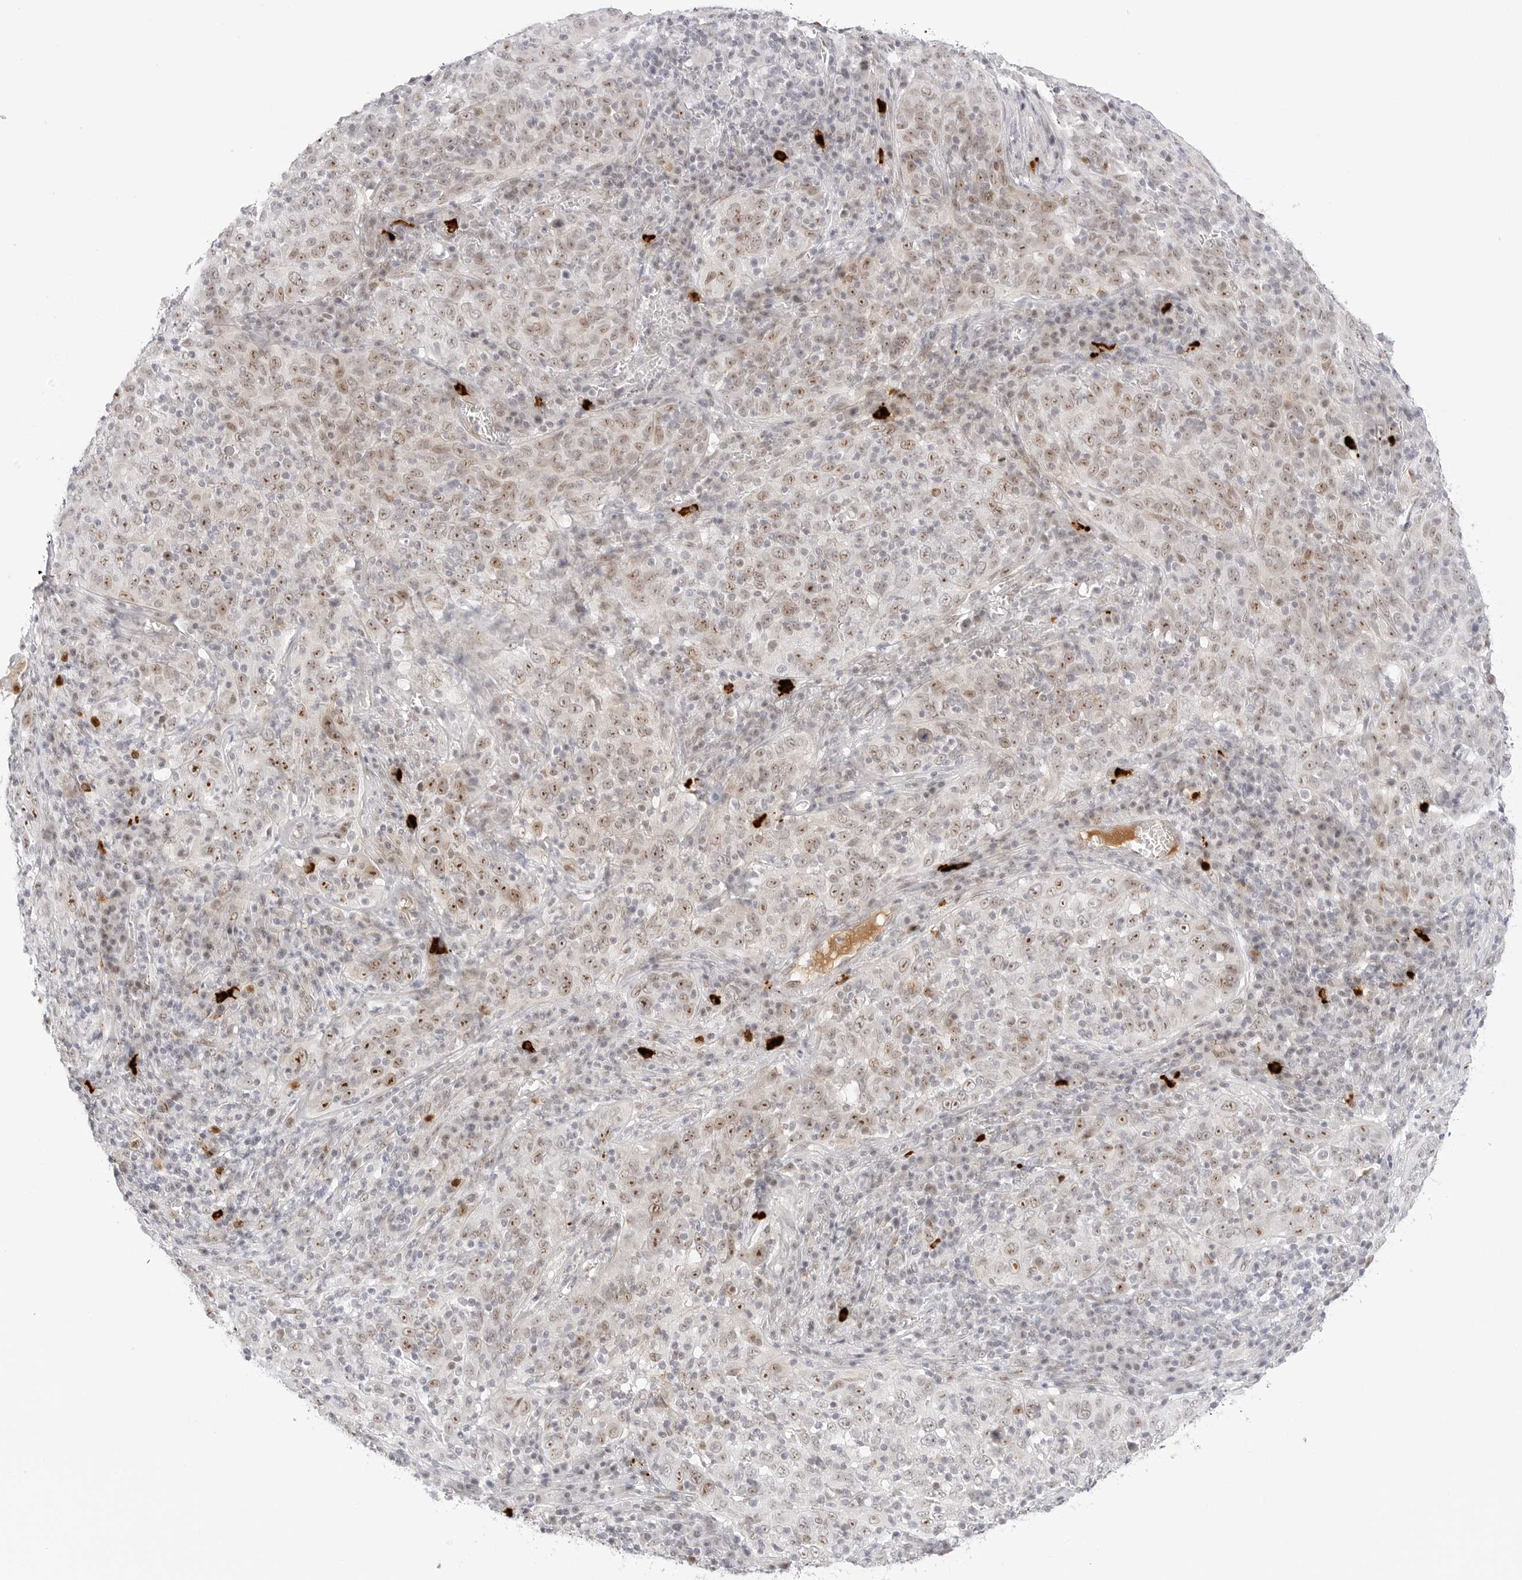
{"staining": {"intensity": "moderate", "quantity": ">75%", "location": "nuclear"}, "tissue": "cervical cancer", "cell_type": "Tumor cells", "image_type": "cancer", "snomed": [{"axis": "morphology", "description": "Squamous cell carcinoma, NOS"}, {"axis": "topography", "description": "Cervix"}], "caption": "High-power microscopy captured an immunohistochemistry image of cervical squamous cell carcinoma, revealing moderate nuclear staining in about >75% of tumor cells.", "gene": "HIPK3", "patient": {"sex": "female", "age": 46}}